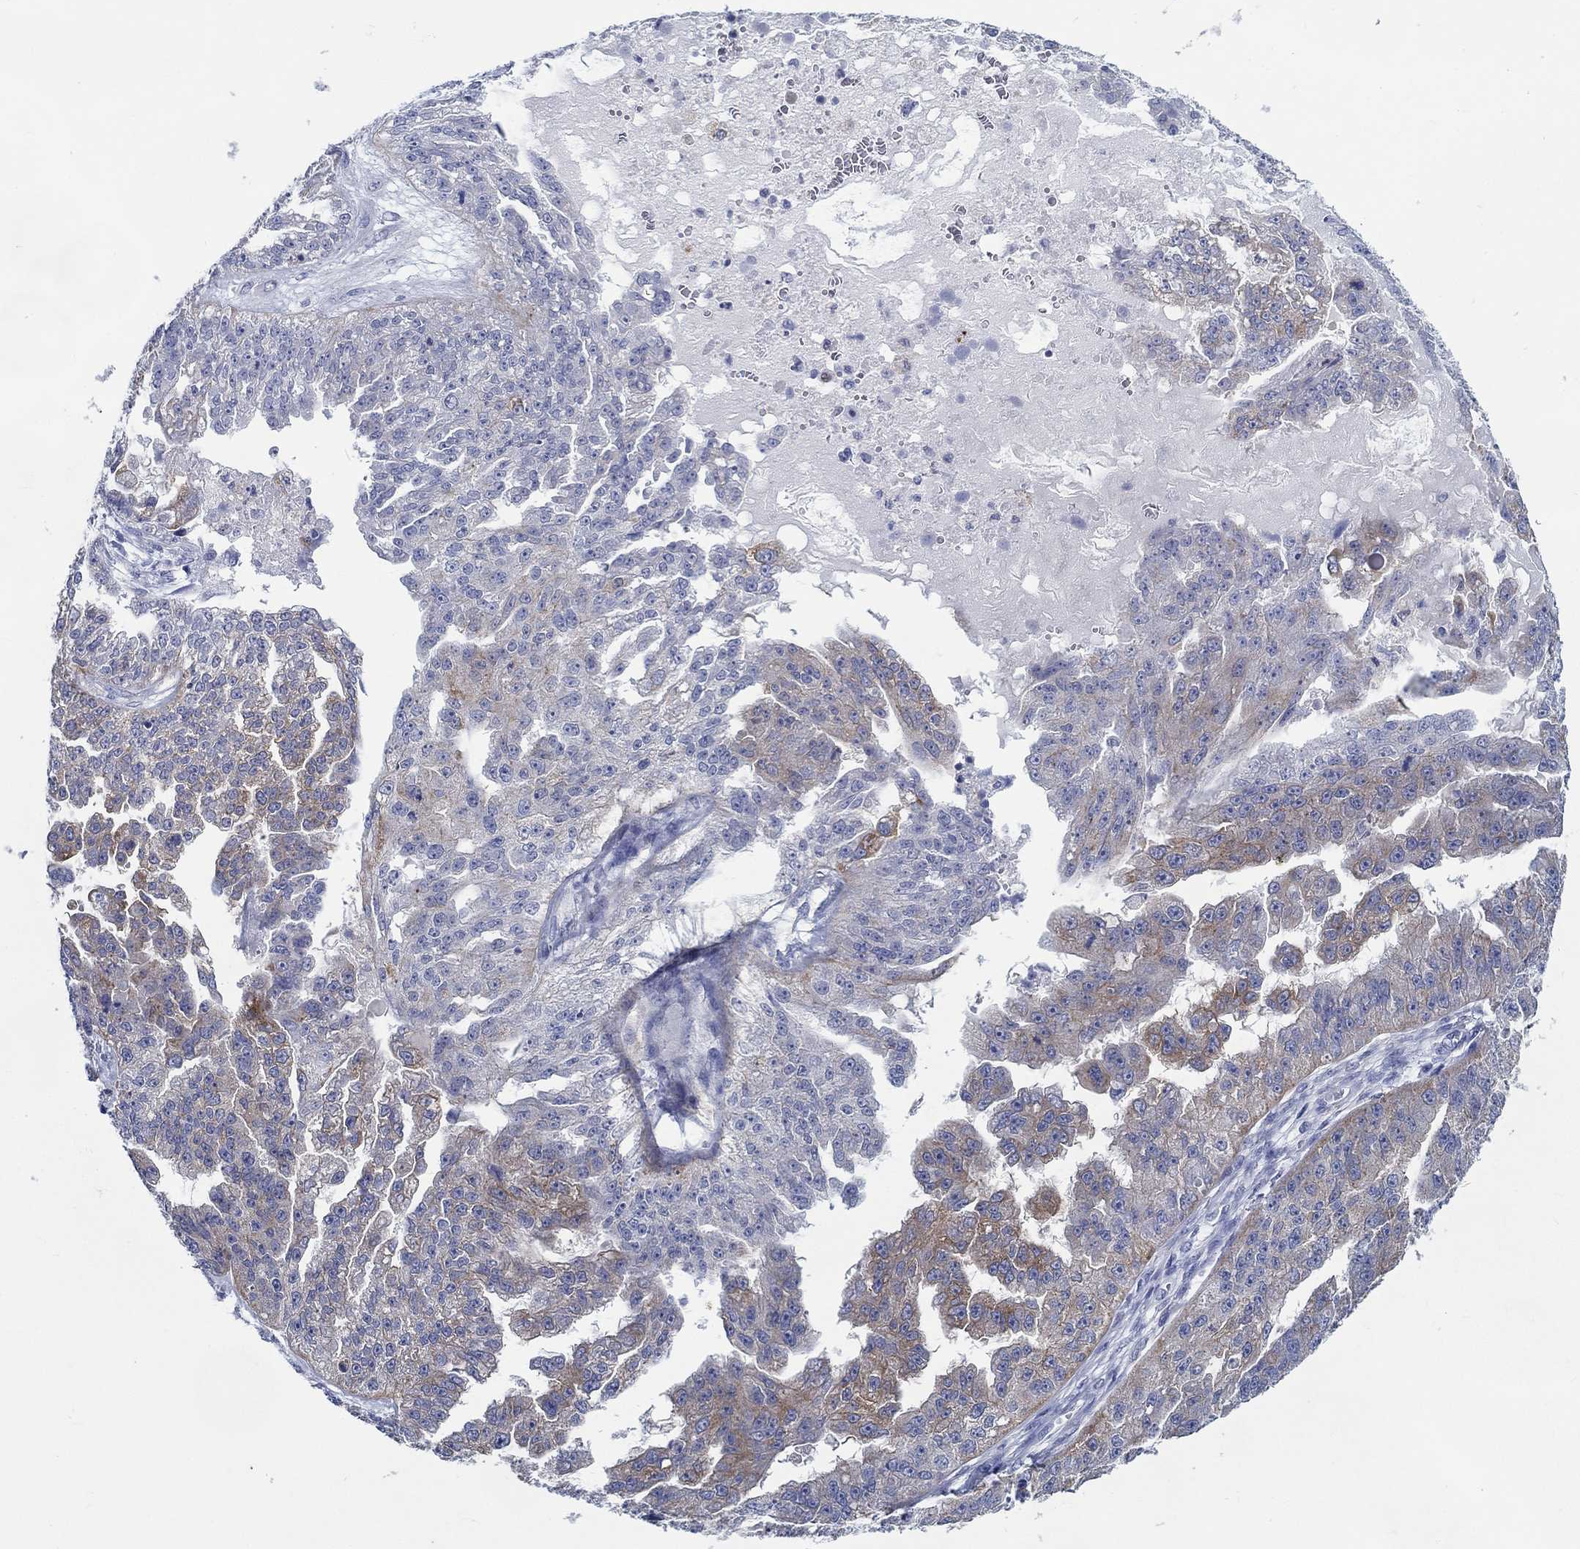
{"staining": {"intensity": "moderate", "quantity": "<25%", "location": "cytoplasmic/membranous"}, "tissue": "ovarian cancer", "cell_type": "Tumor cells", "image_type": "cancer", "snomed": [{"axis": "morphology", "description": "Cystadenocarcinoma, serous, NOS"}, {"axis": "topography", "description": "Ovary"}], "caption": "The immunohistochemical stain shows moderate cytoplasmic/membranous staining in tumor cells of ovarian serous cystadenocarcinoma tissue.", "gene": "RAP1GAP", "patient": {"sex": "female", "age": 58}}